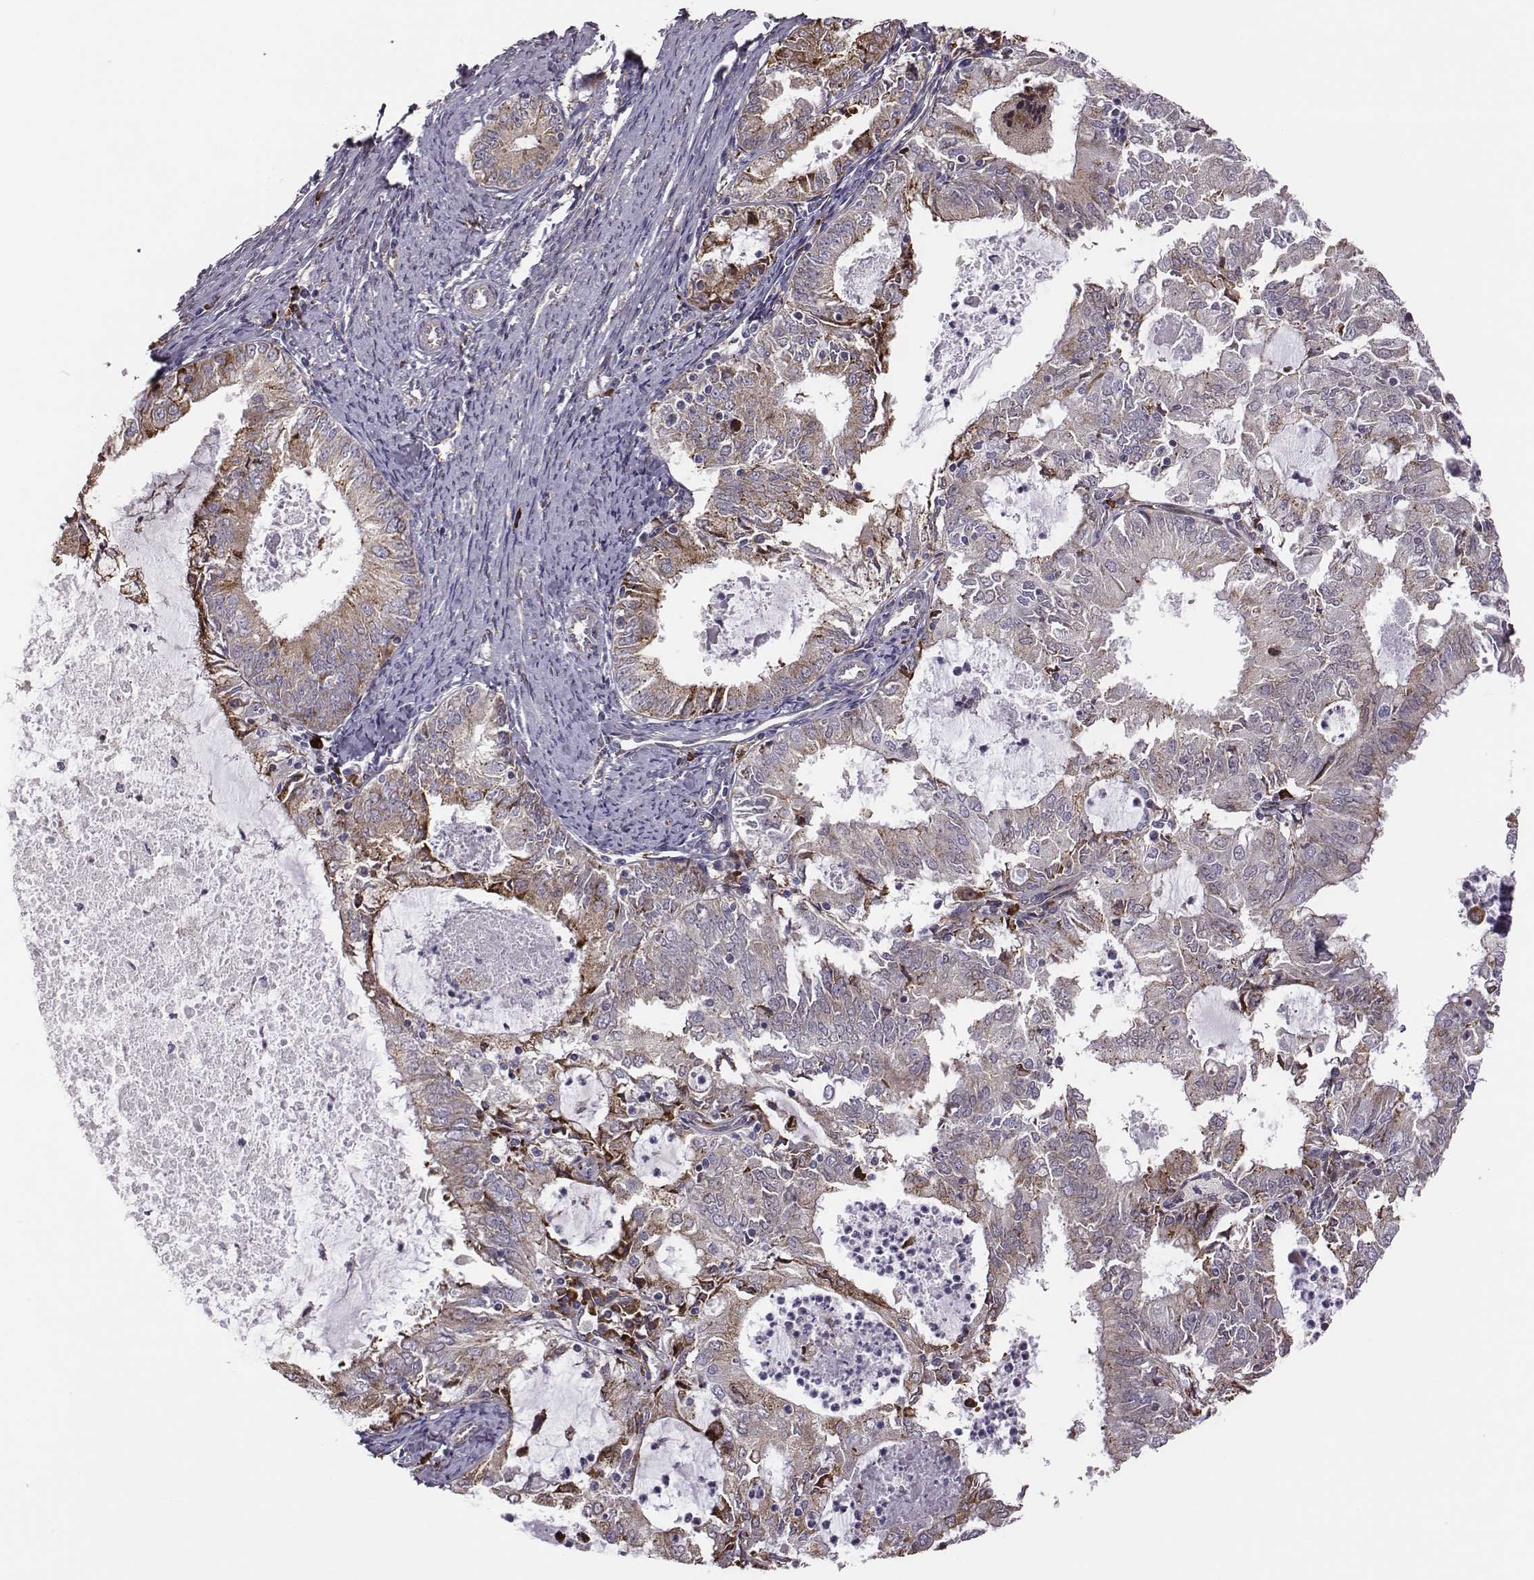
{"staining": {"intensity": "moderate", "quantity": ">75%", "location": "cytoplasmic/membranous"}, "tissue": "endometrial cancer", "cell_type": "Tumor cells", "image_type": "cancer", "snomed": [{"axis": "morphology", "description": "Adenocarcinoma, NOS"}, {"axis": "topography", "description": "Endometrium"}], "caption": "Endometrial cancer (adenocarcinoma) tissue displays moderate cytoplasmic/membranous expression in approximately >75% of tumor cells, visualized by immunohistochemistry.", "gene": "SELENOI", "patient": {"sex": "female", "age": 57}}